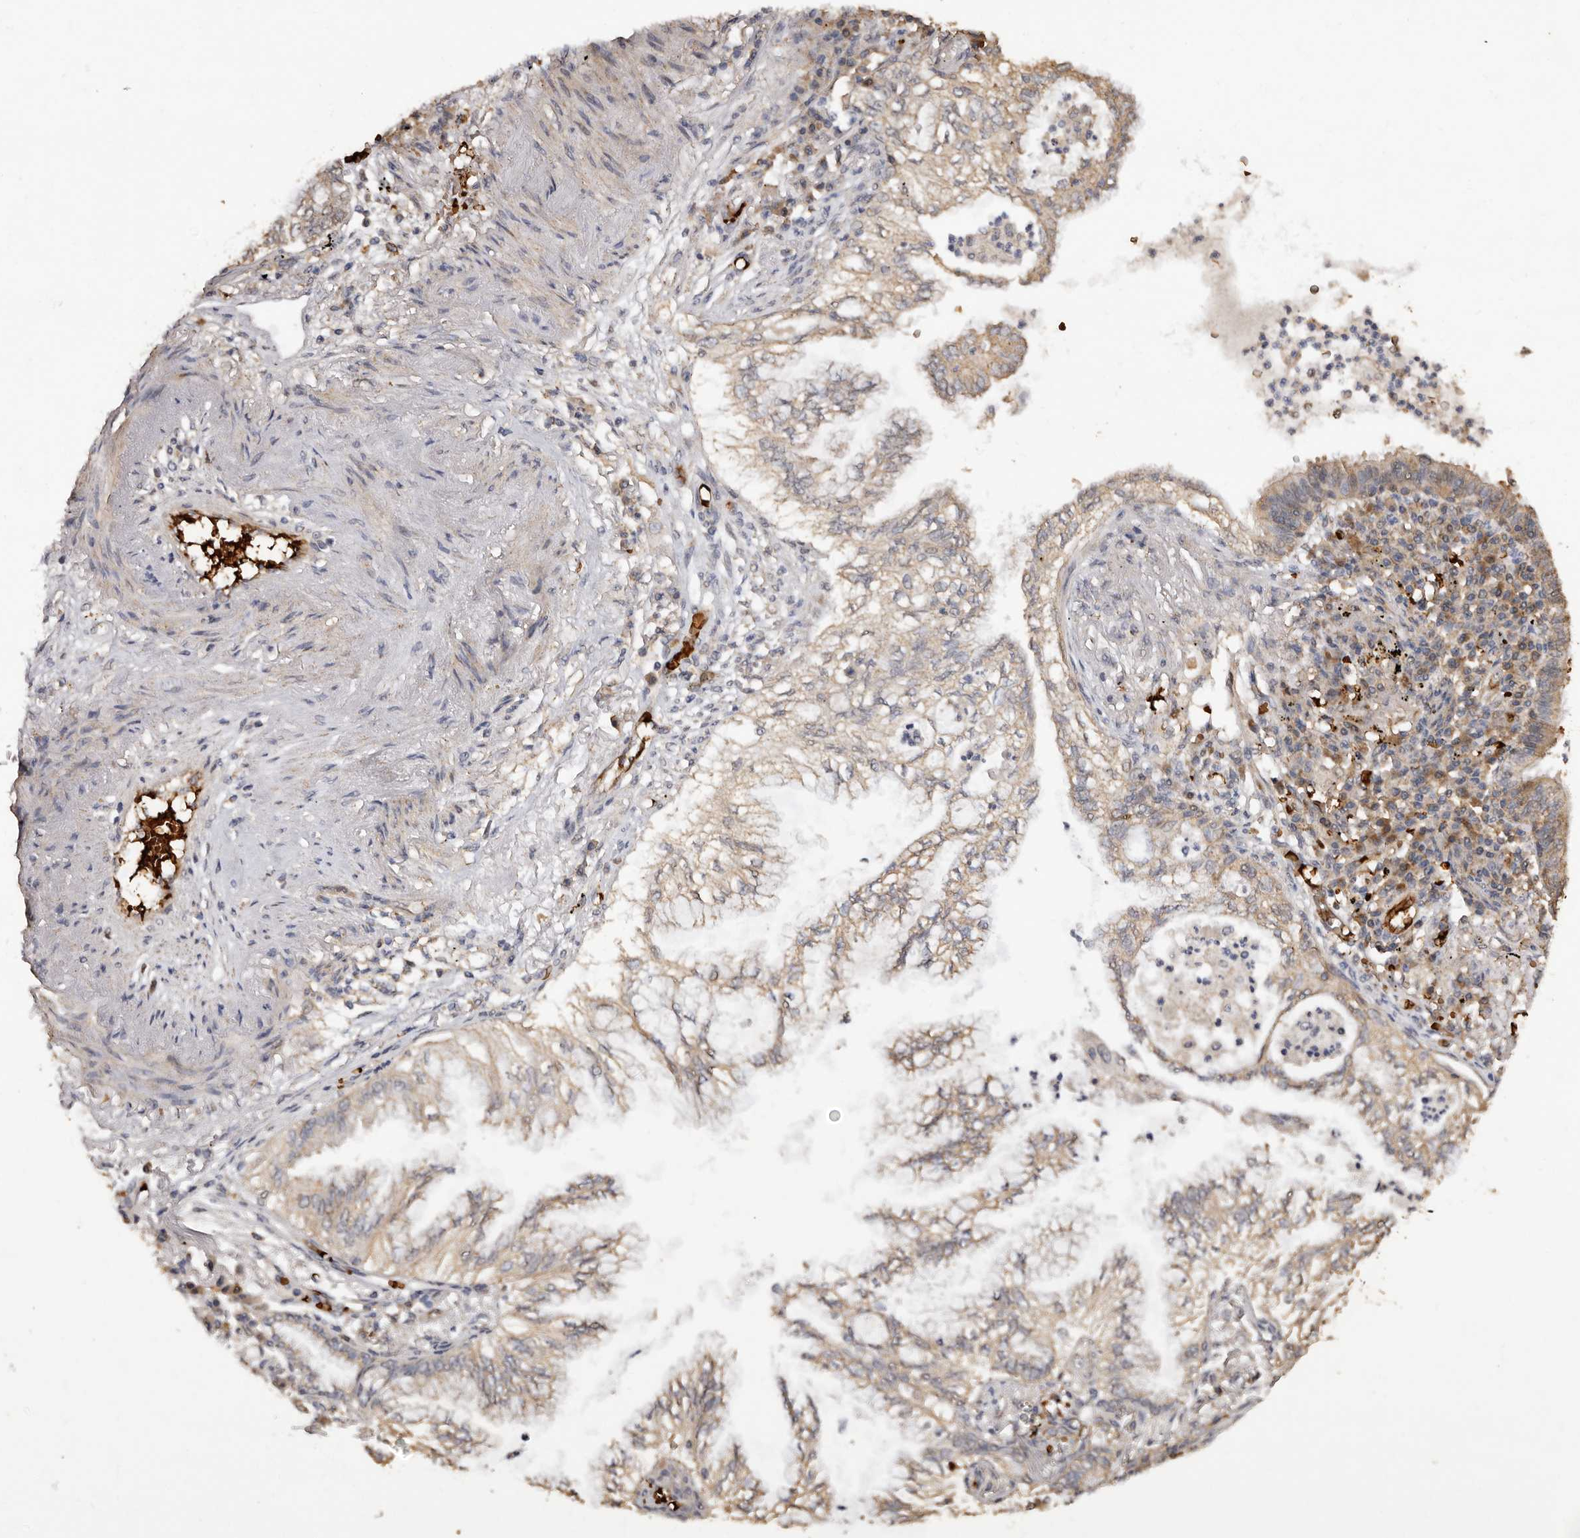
{"staining": {"intensity": "weak", "quantity": "25%-75%", "location": "cytoplasmic/membranous"}, "tissue": "lung cancer", "cell_type": "Tumor cells", "image_type": "cancer", "snomed": [{"axis": "morphology", "description": "Adenocarcinoma, NOS"}, {"axis": "topography", "description": "Lung"}], "caption": "Human adenocarcinoma (lung) stained for a protein (brown) demonstrates weak cytoplasmic/membranous positive expression in about 25%-75% of tumor cells.", "gene": "GRAMD2A", "patient": {"sex": "female", "age": 70}}